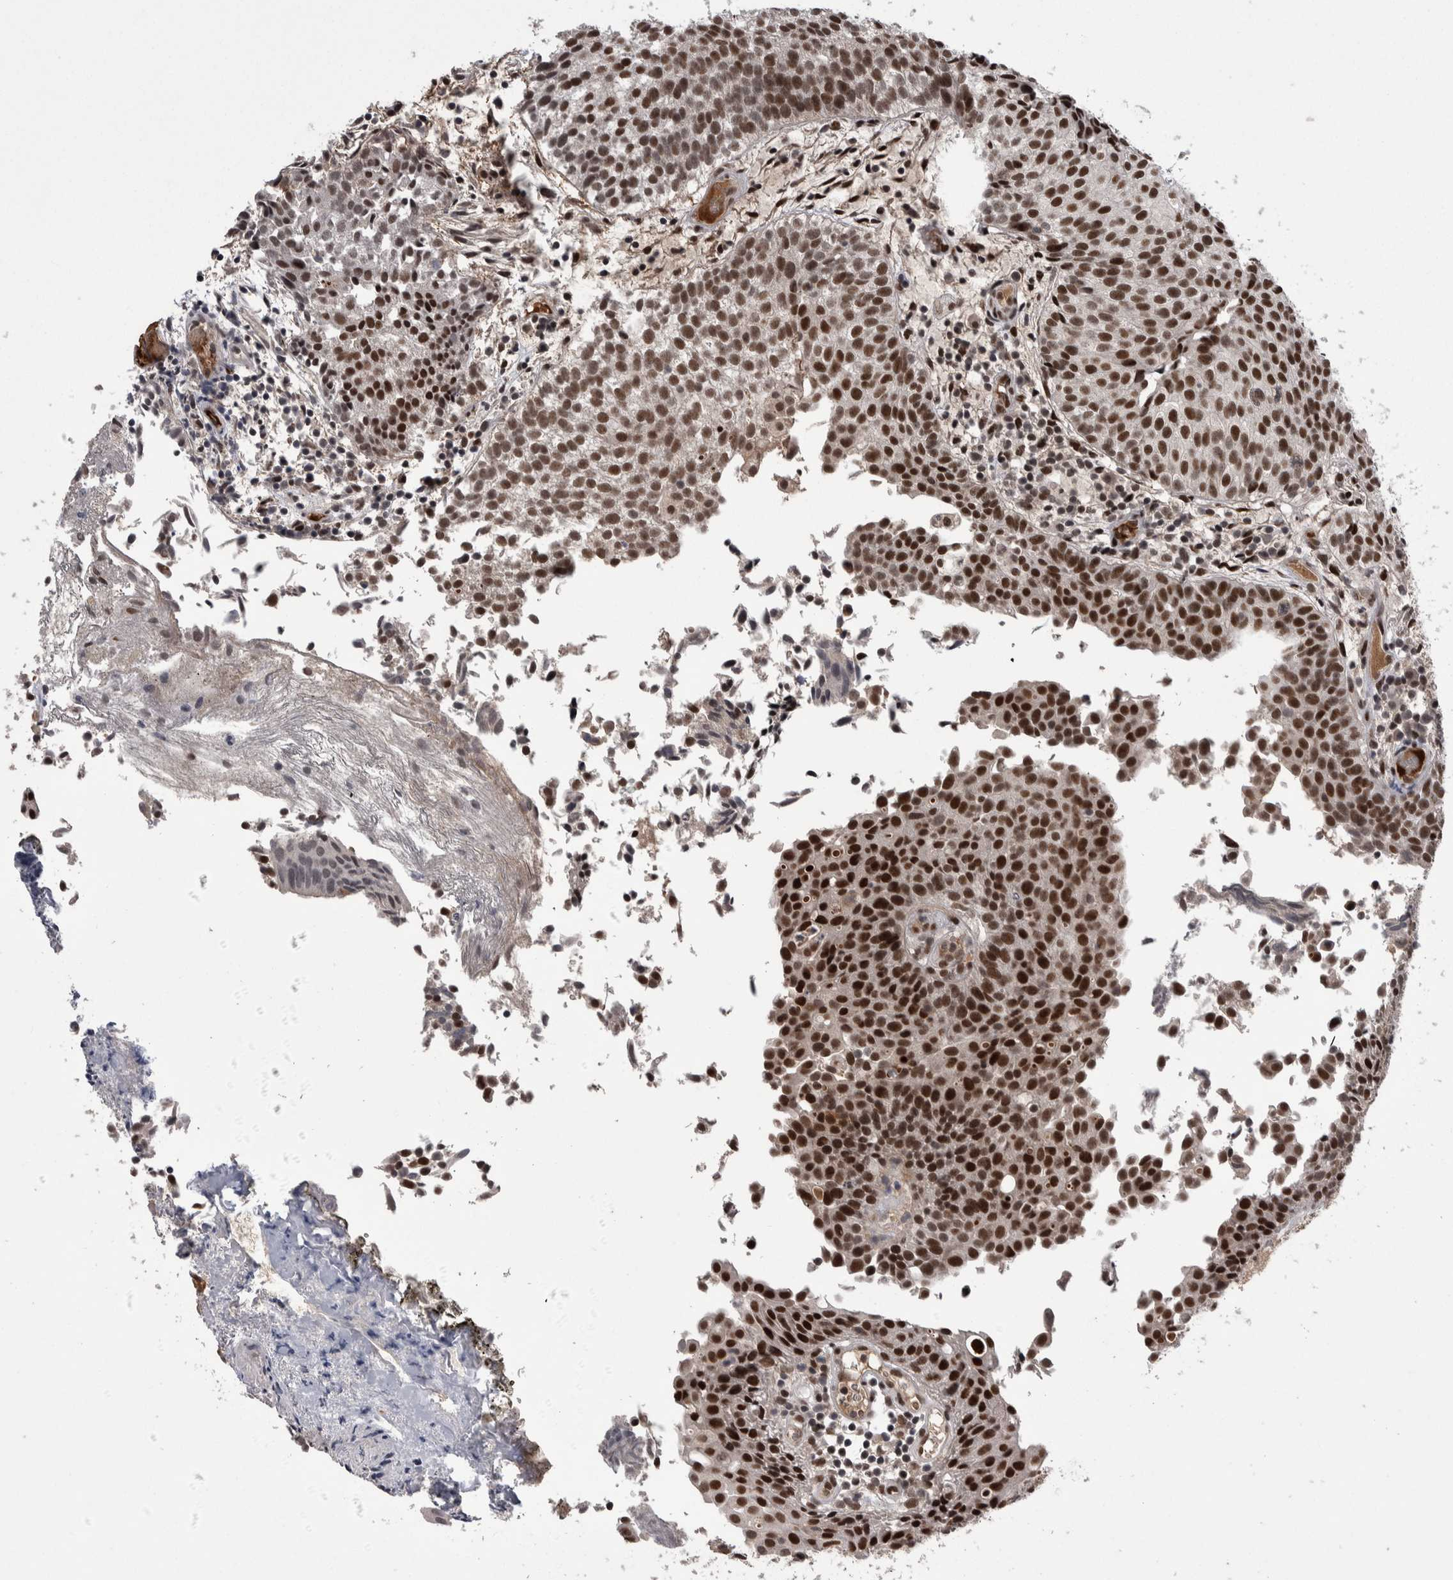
{"staining": {"intensity": "strong", "quantity": ">75%", "location": "nuclear"}, "tissue": "urothelial cancer", "cell_type": "Tumor cells", "image_type": "cancer", "snomed": [{"axis": "morphology", "description": "Urothelial carcinoma, Low grade"}, {"axis": "topography", "description": "Urinary bladder"}], "caption": "Urothelial cancer stained with immunohistochemistry shows strong nuclear staining in about >75% of tumor cells.", "gene": "DMTF1", "patient": {"sex": "male", "age": 86}}